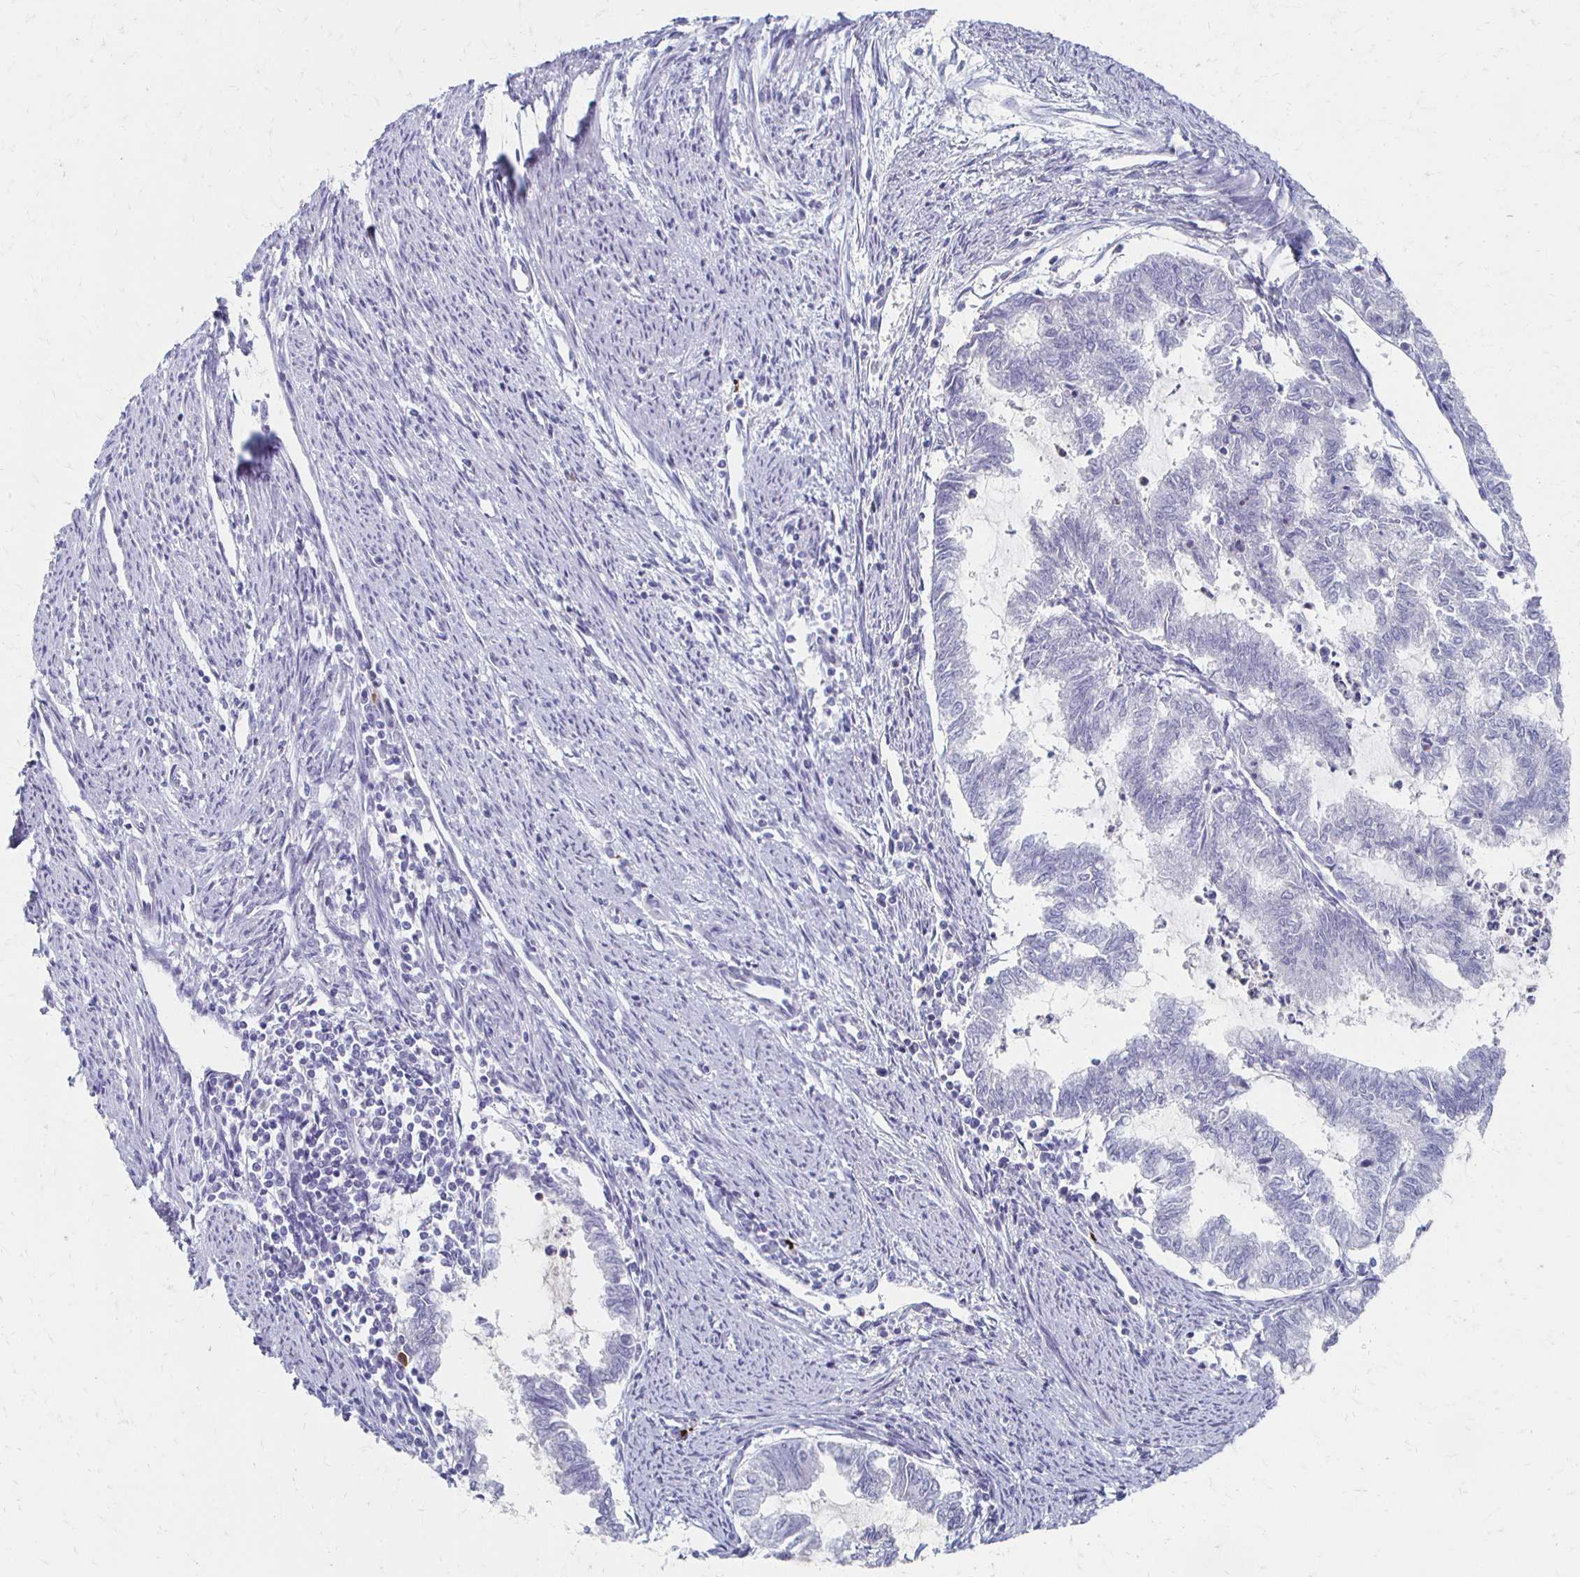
{"staining": {"intensity": "negative", "quantity": "none", "location": "none"}, "tissue": "endometrial cancer", "cell_type": "Tumor cells", "image_type": "cancer", "snomed": [{"axis": "morphology", "description": "Adenocarcinoma, NOS"}, {"axis": "topography", "description": "Endometrium"}], "caption": "Endometrial adenocarcinoma was stained to show a protein in brown. There is no significant staining in tumor cells.", "gene": "CXCR2", "patient": {"sex": "female", "age": 79}}